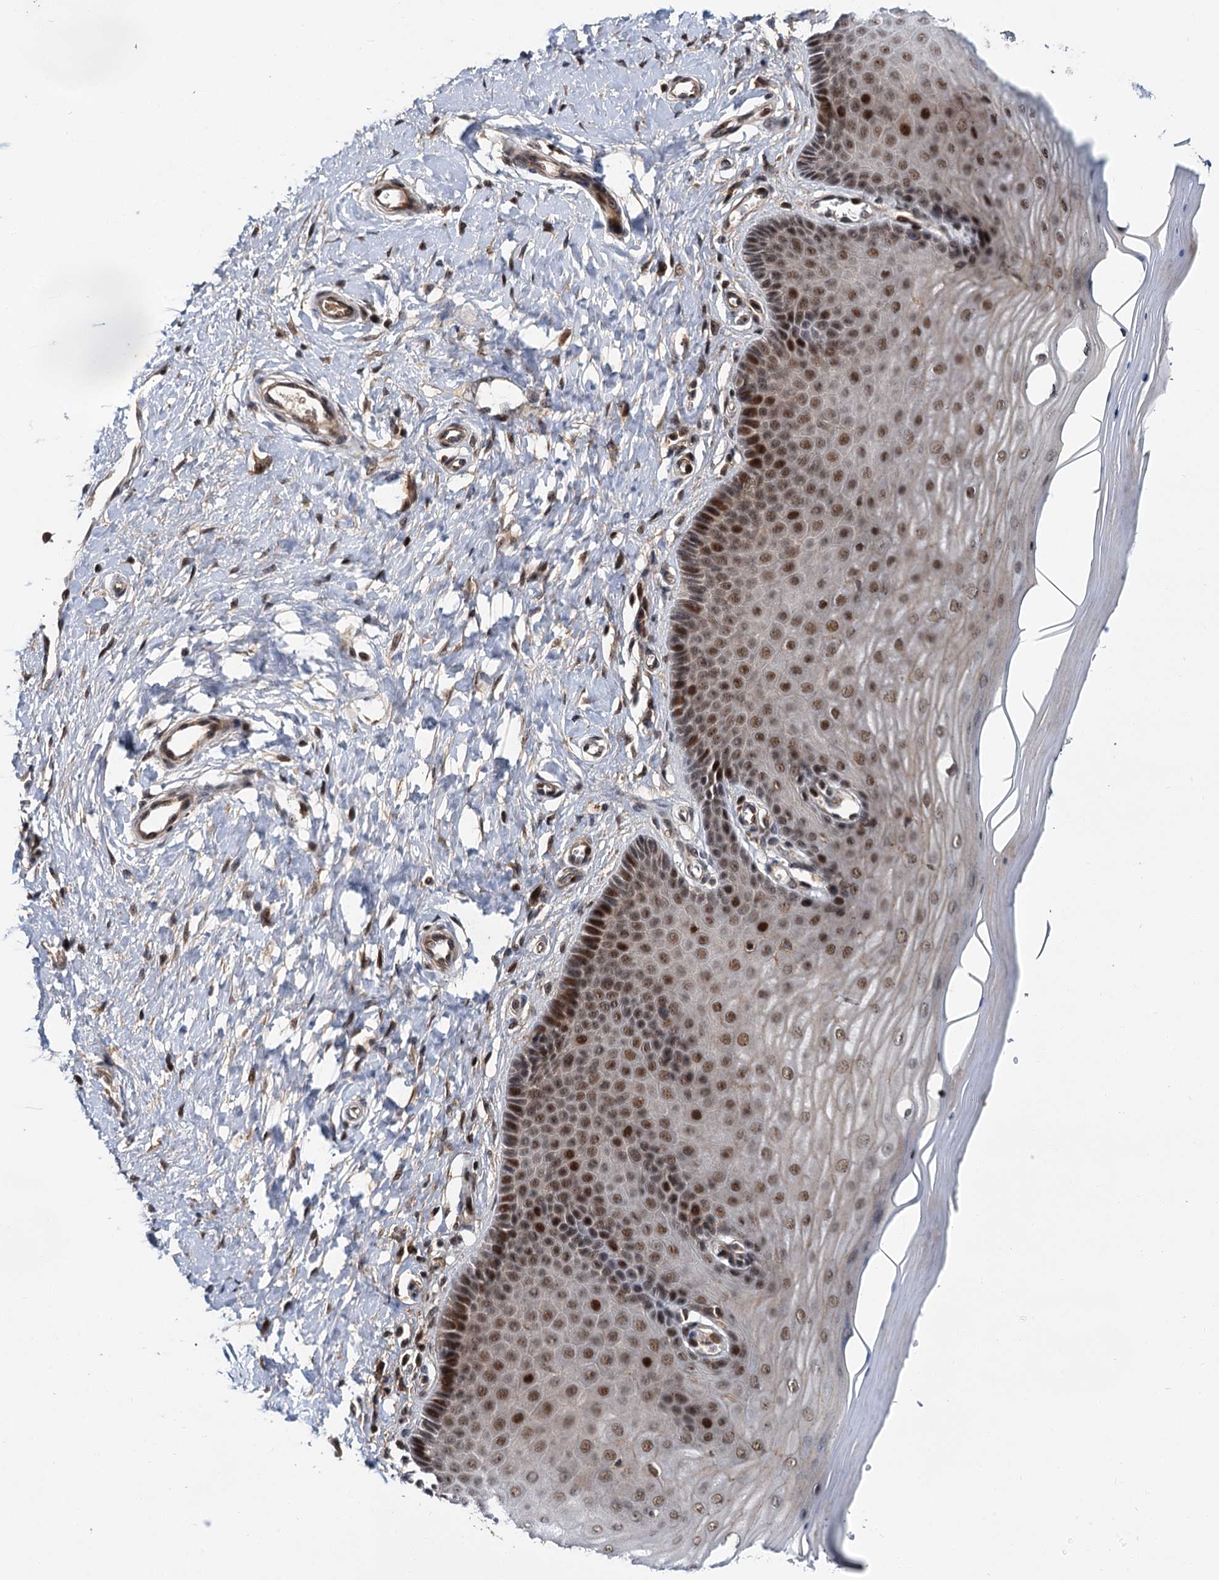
{"staining": {"intensity": "moderate", "quantity": ">75%", "location": "cytoplasmic/membranous,nuclear"}, "tissue": "cervix", "cell_type": "Glandular cells", "image_type": "normal", "snomed": [{"axis": "morphology", "description": "Normal tissue, NOS"}, {"axis": "topography", "description": "Cervix"}], "caption": "This histopathology image demonstrates IHC staining of unremarkable human cervix, with medium moderate cytoplasmic/membranous,nuclear positivity in about >75% of glandular cells.", "gene": "MBD6", "patient": {"sex": "female", "age": 55}}